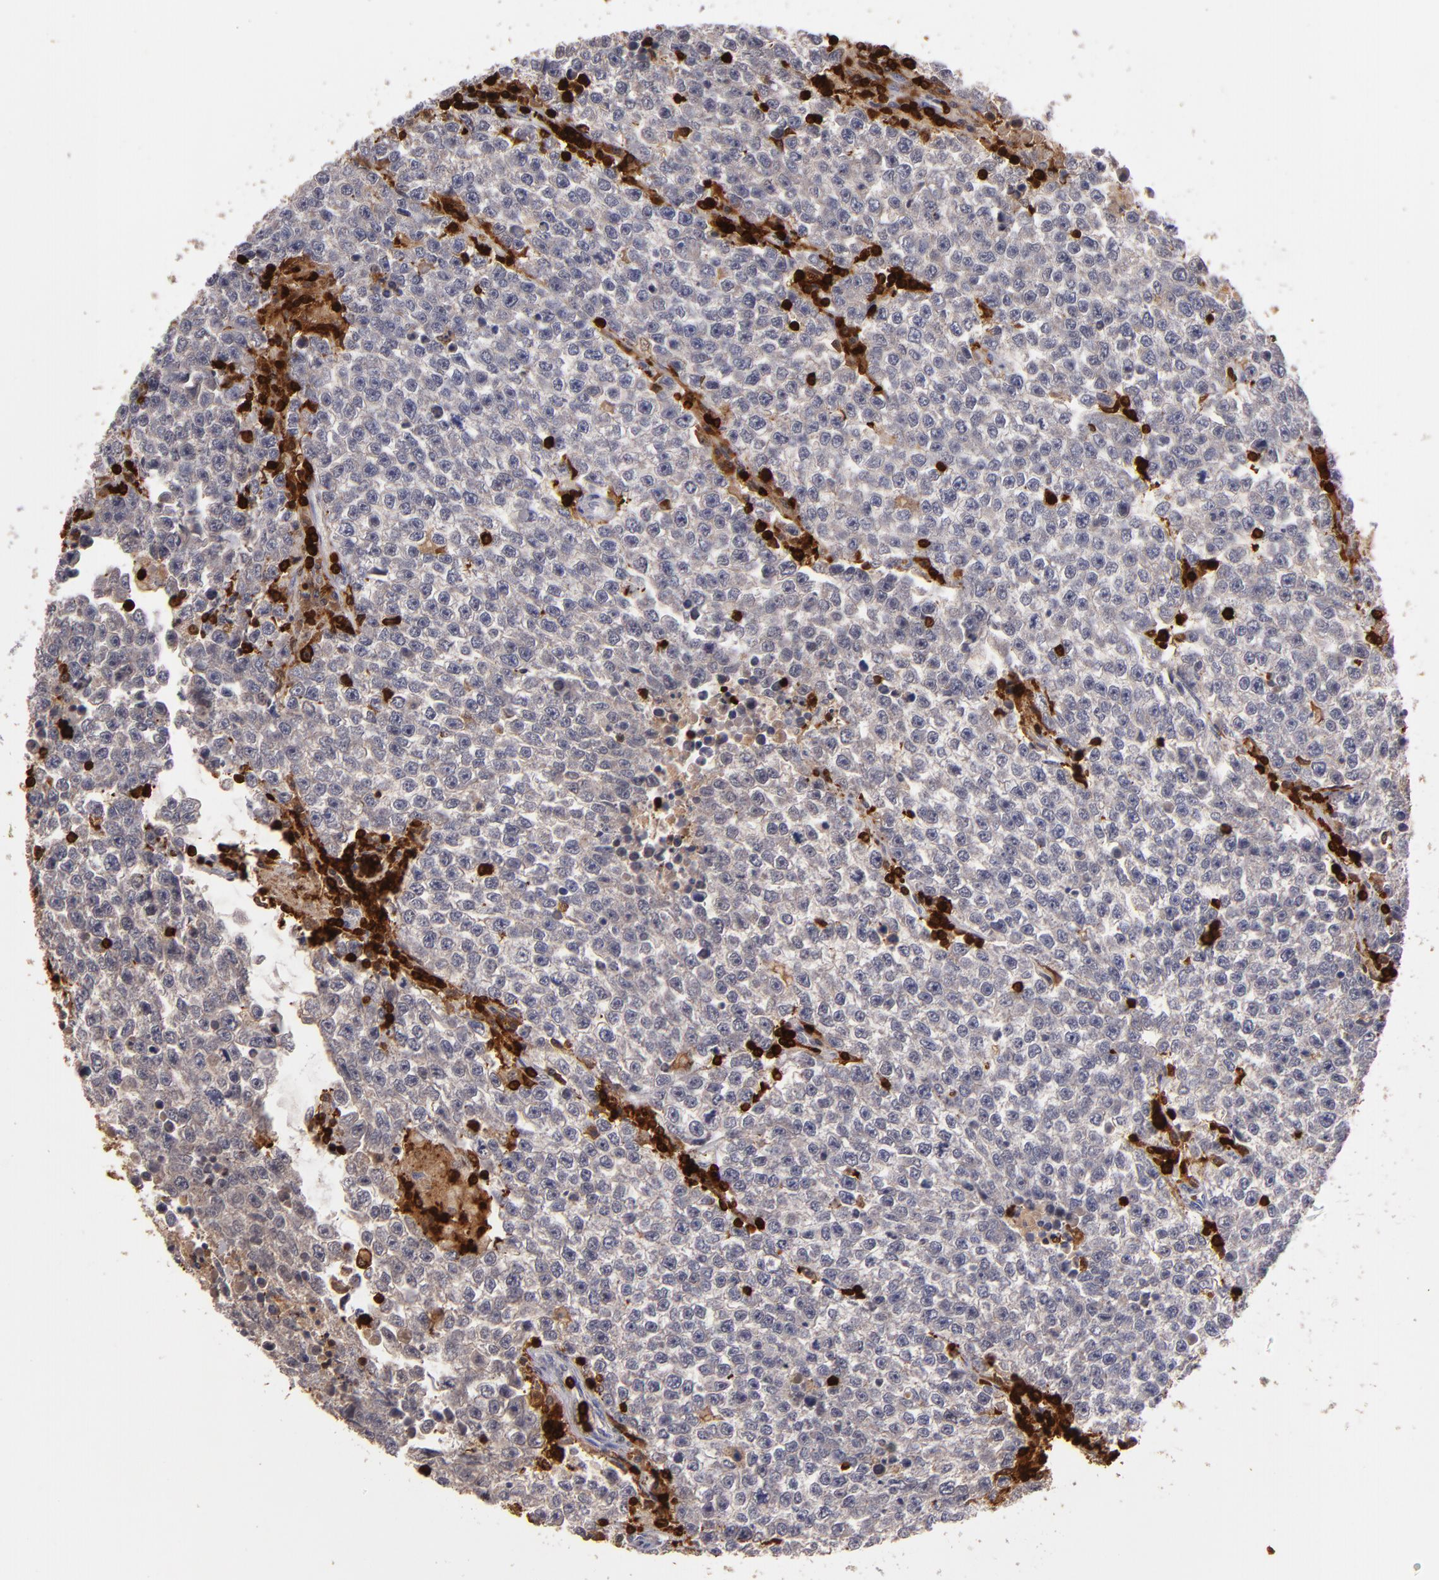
{"staining": {"intensity": "weak", "quantity": "25%-75%", "location": "cytoplasmic/membranous"}, "tissue": "testis cancer", "cell_type": "Tumor cells", "image_type": "cancer", "snomed": [{"axis": "morphology", "description": "Seminoma, NOS"}, {"axis": "topography", "description": "Testis"}], "caption": "Human testis cancer stained with a brown dye exhibits weak cytoplasmic/membranous positive expression in about 25%-75% of tumor cells.", "gene": "WAS", "patient": {"sex": "male", "age": 36}}